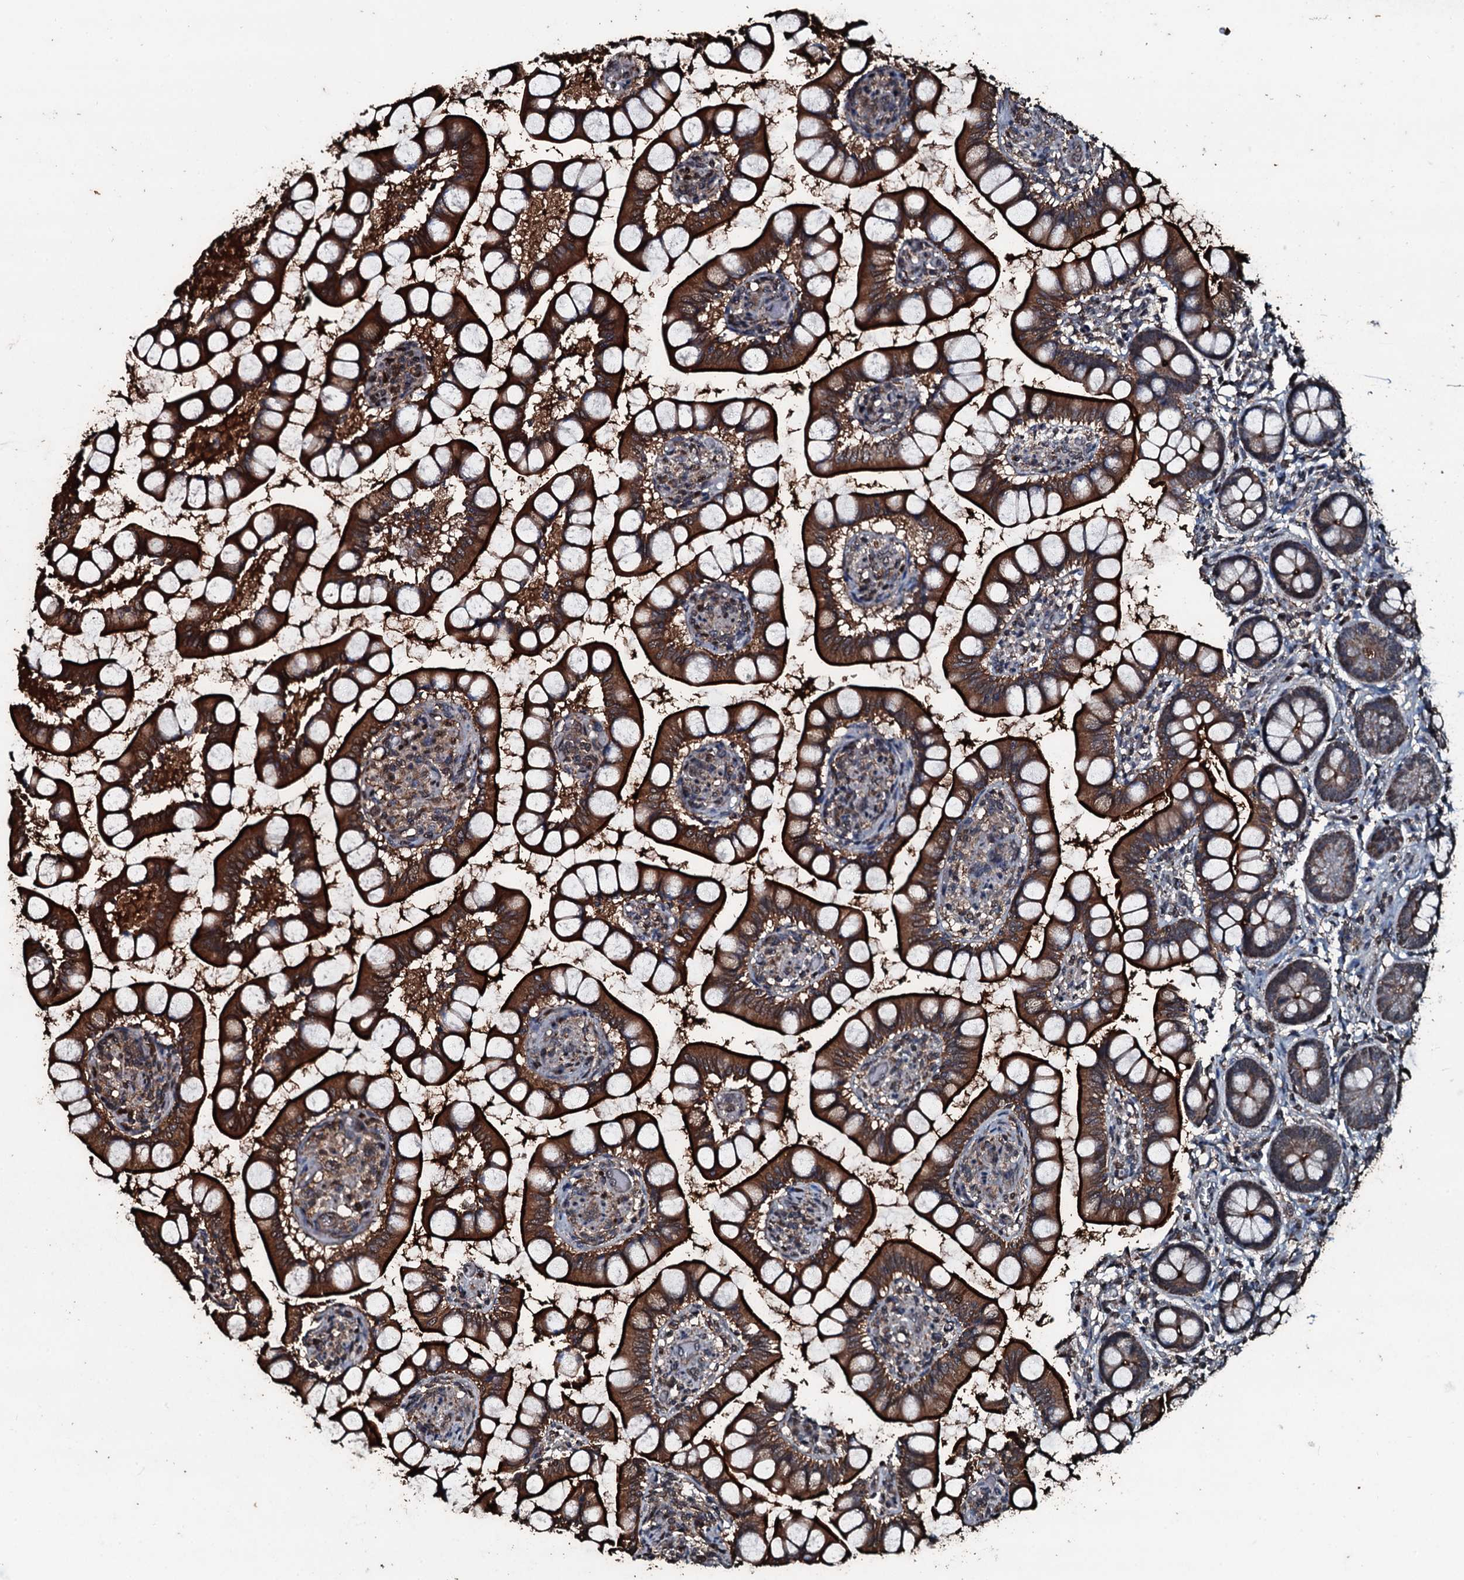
{"staining": {"intensity": "strong", "quantity": ">75%", "location": "cytoplasmic/membranous"}, "tissue": "small intestine", "cell_type": "Glandular cells", "image_type": "normal", "snomed": [{"axis": "morphology", "description": "Normal tissue, NOS"}, {"axis": "topography", "description": "Small intestine"}], "caption": "Approximately >75% of glandular cells in normal human small intestine demonstrate strong cytoplasmic/membranous protein expression as visualized by brown immunohistochemical staining.", "gene": "FAAP24", "patient": {"sex": "male", "age": 52}}